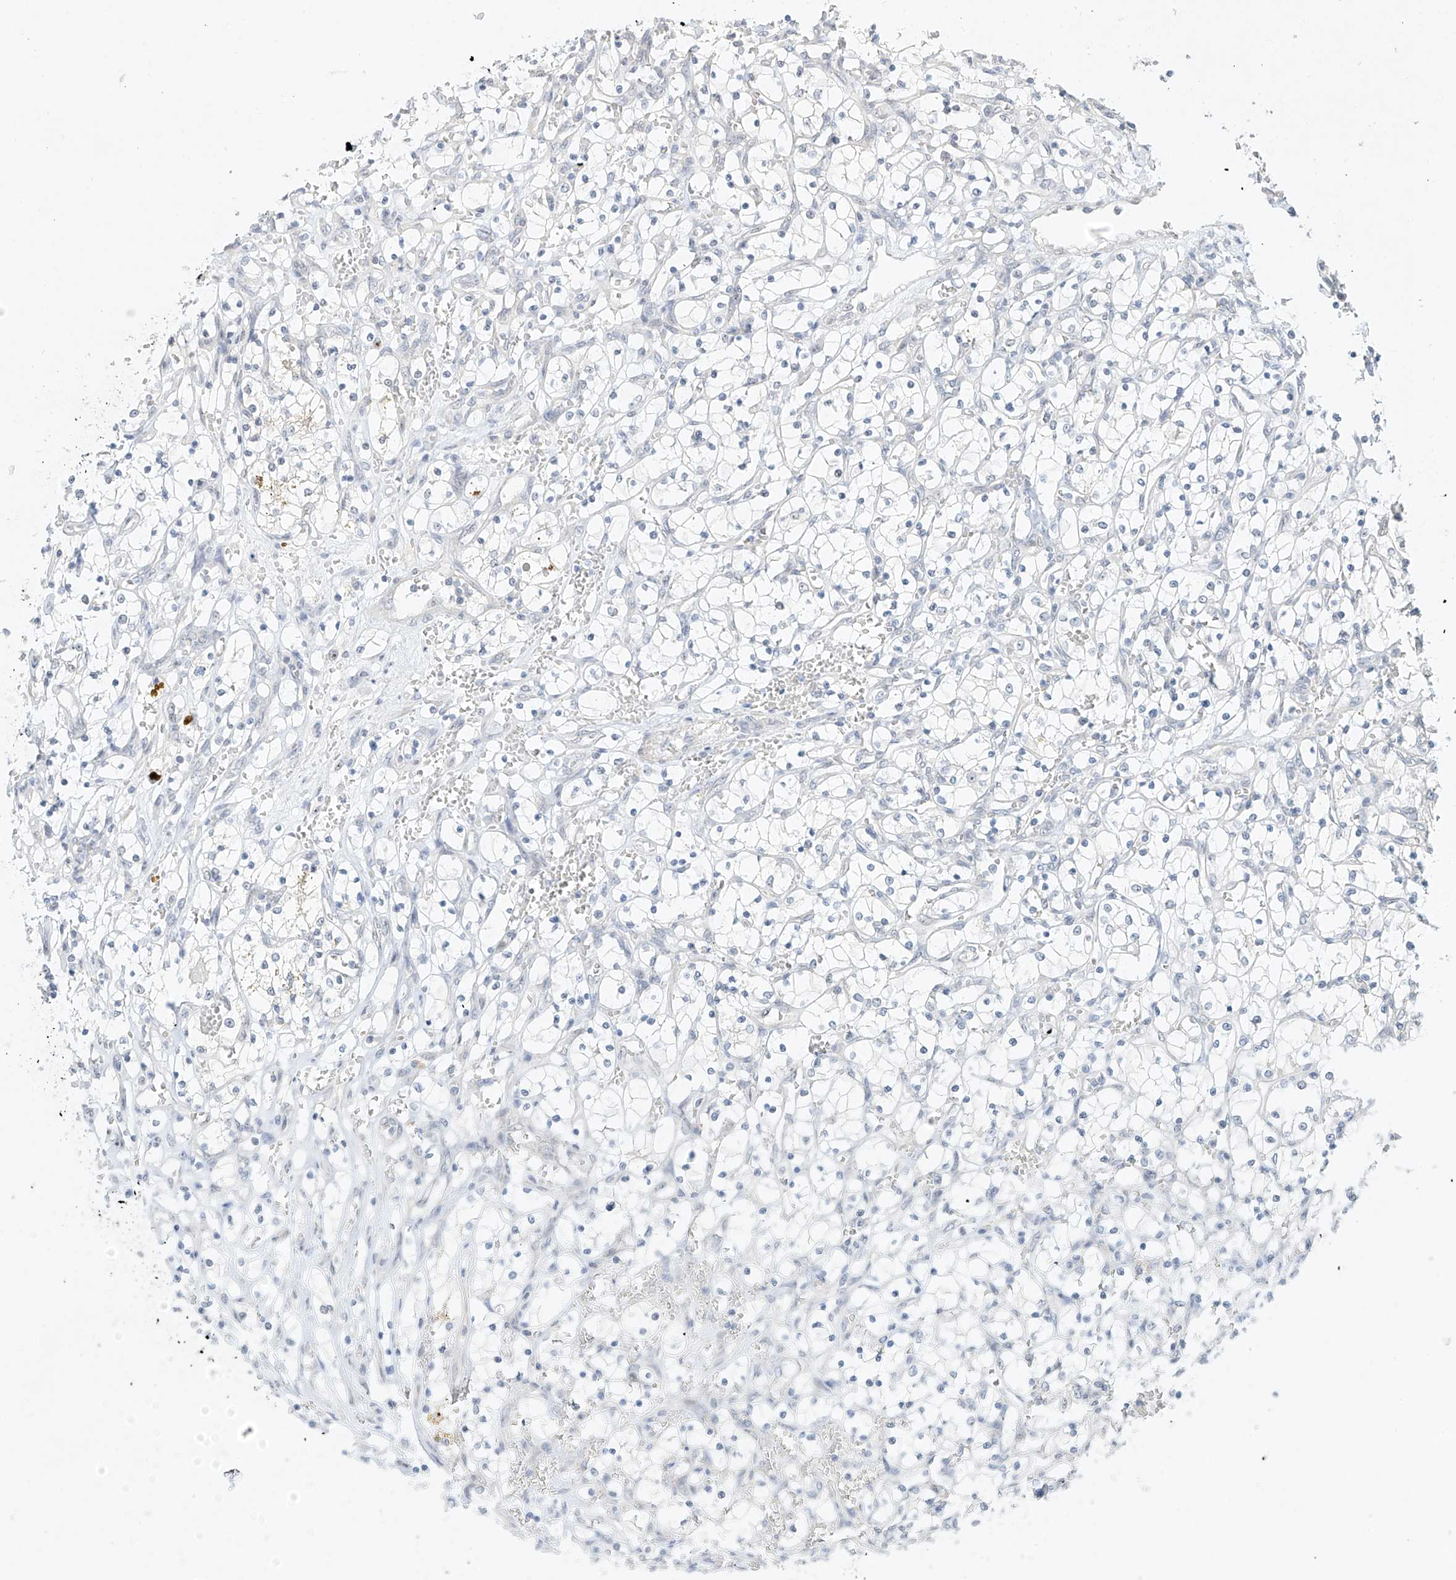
{"staining": {"intensity": "negative", "quantity": "none", "location": "none"}, "tissue": "renal cancer", "cell_type": "Tumor cells", "image_type": "cancer", "snomed": [{"axis": "morphology", "description": "Adenocarcinoma, NOS"}, {"axis": "topography", "description": "Kidney"}], "caption": "Immunohistochemical staining of human renal cancer displays no significant expression in tumor cells. The staining is performed using DAB (3,3'-diaminobenzidine) brown chromogen with nuclei counter-stained in using hematoxylin.", "gene": "TASP1", "patient": {"sex": "female", "age": 69}}